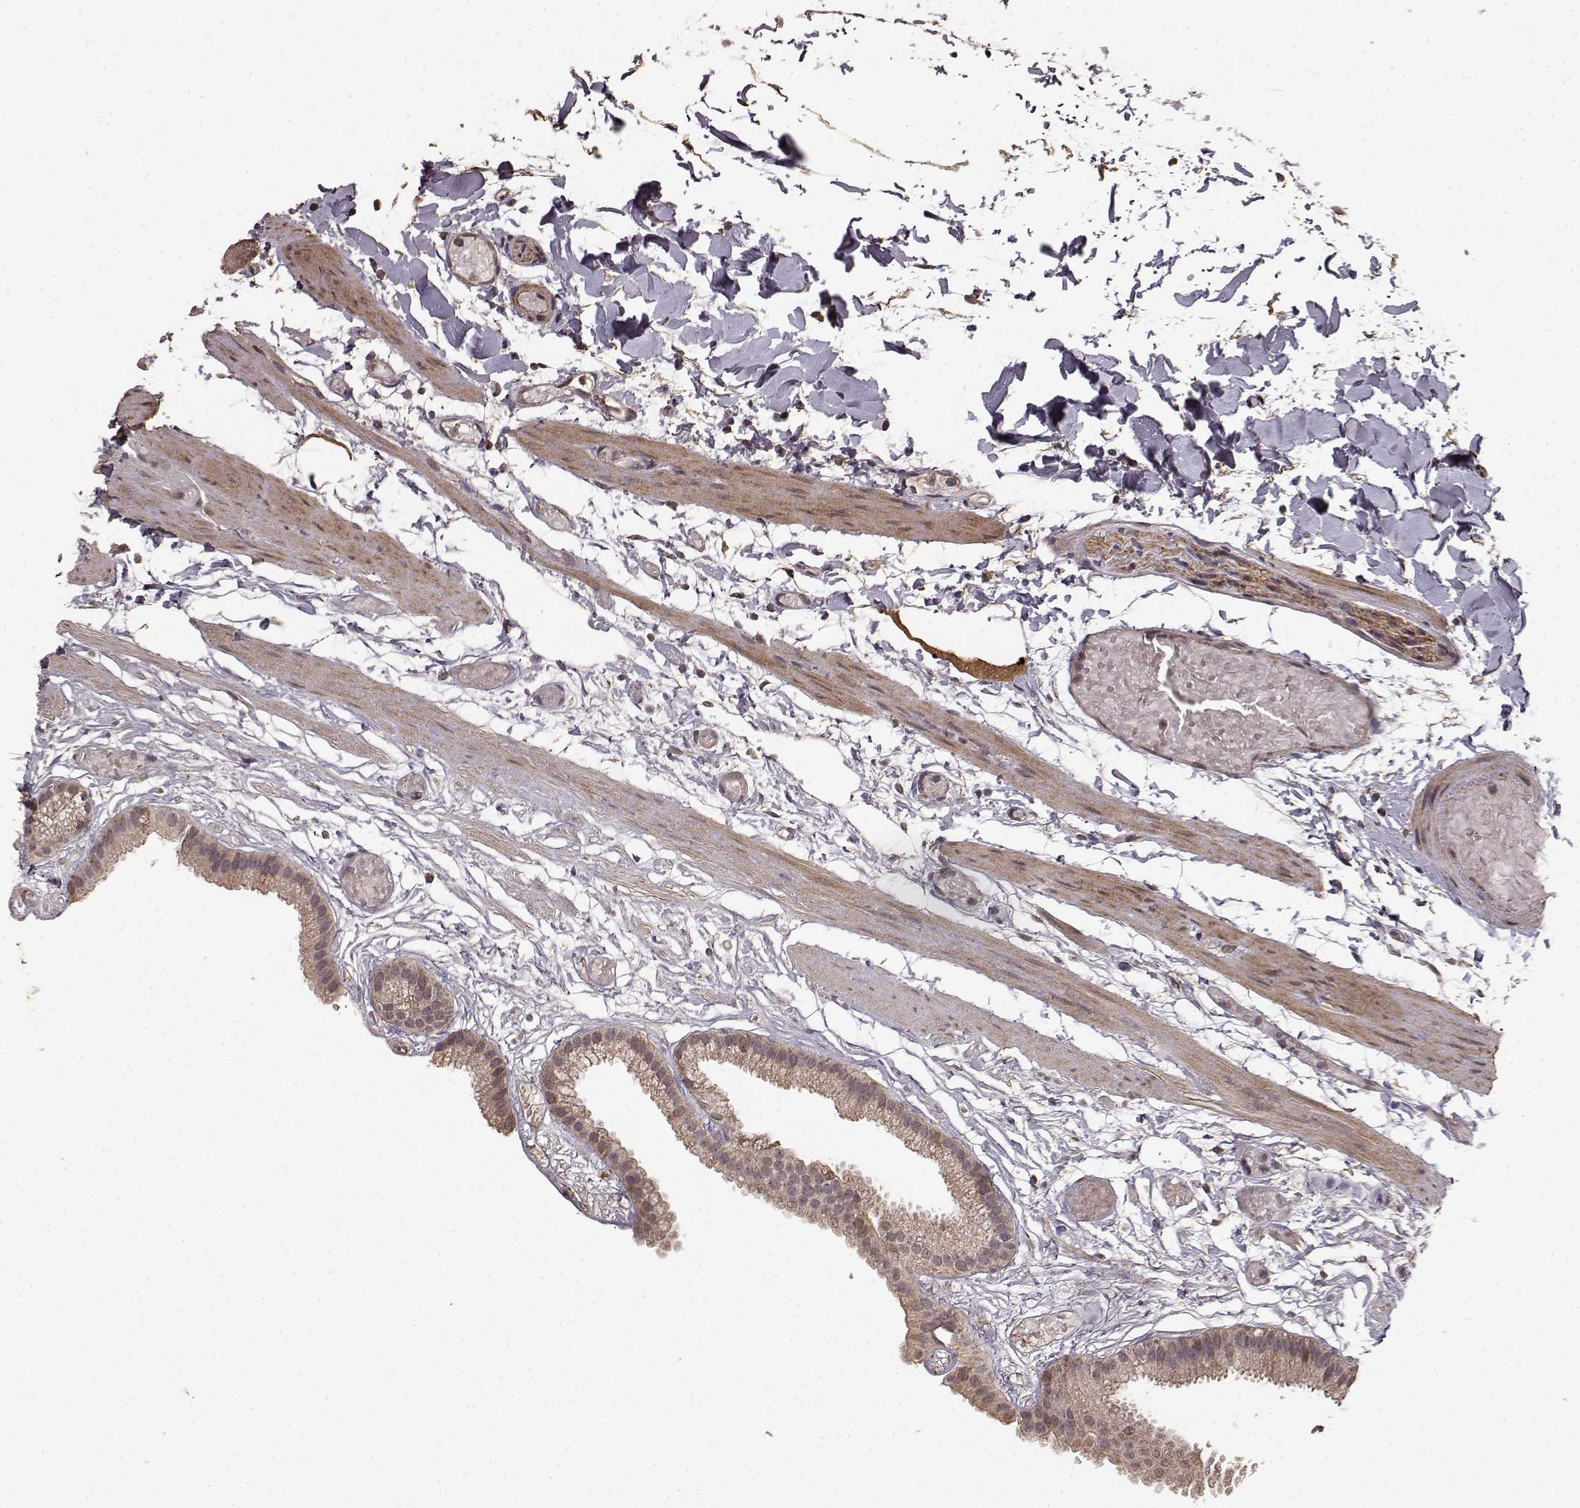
{"staining": {"intensity": "strong", "quantity": "25%-75%", "location": "cytoplasmic/membranous"}, "tissue": "gallbladder", "cell_type": "Glandular cells", "image_type": "normal", "snomed": [{"axis": "morphology", "description": "Normal tissue, NOS"}, {"axis": "topography", "description": "Gallbladder"}], "caption": "Immunohistochemical staining of benign gallbladder displays strong cytoplasmic/membranous protein staining in about 25%-75% of glandular cells.", "gene": "USP15", "patient": {"sex": "female", "age": 45}}